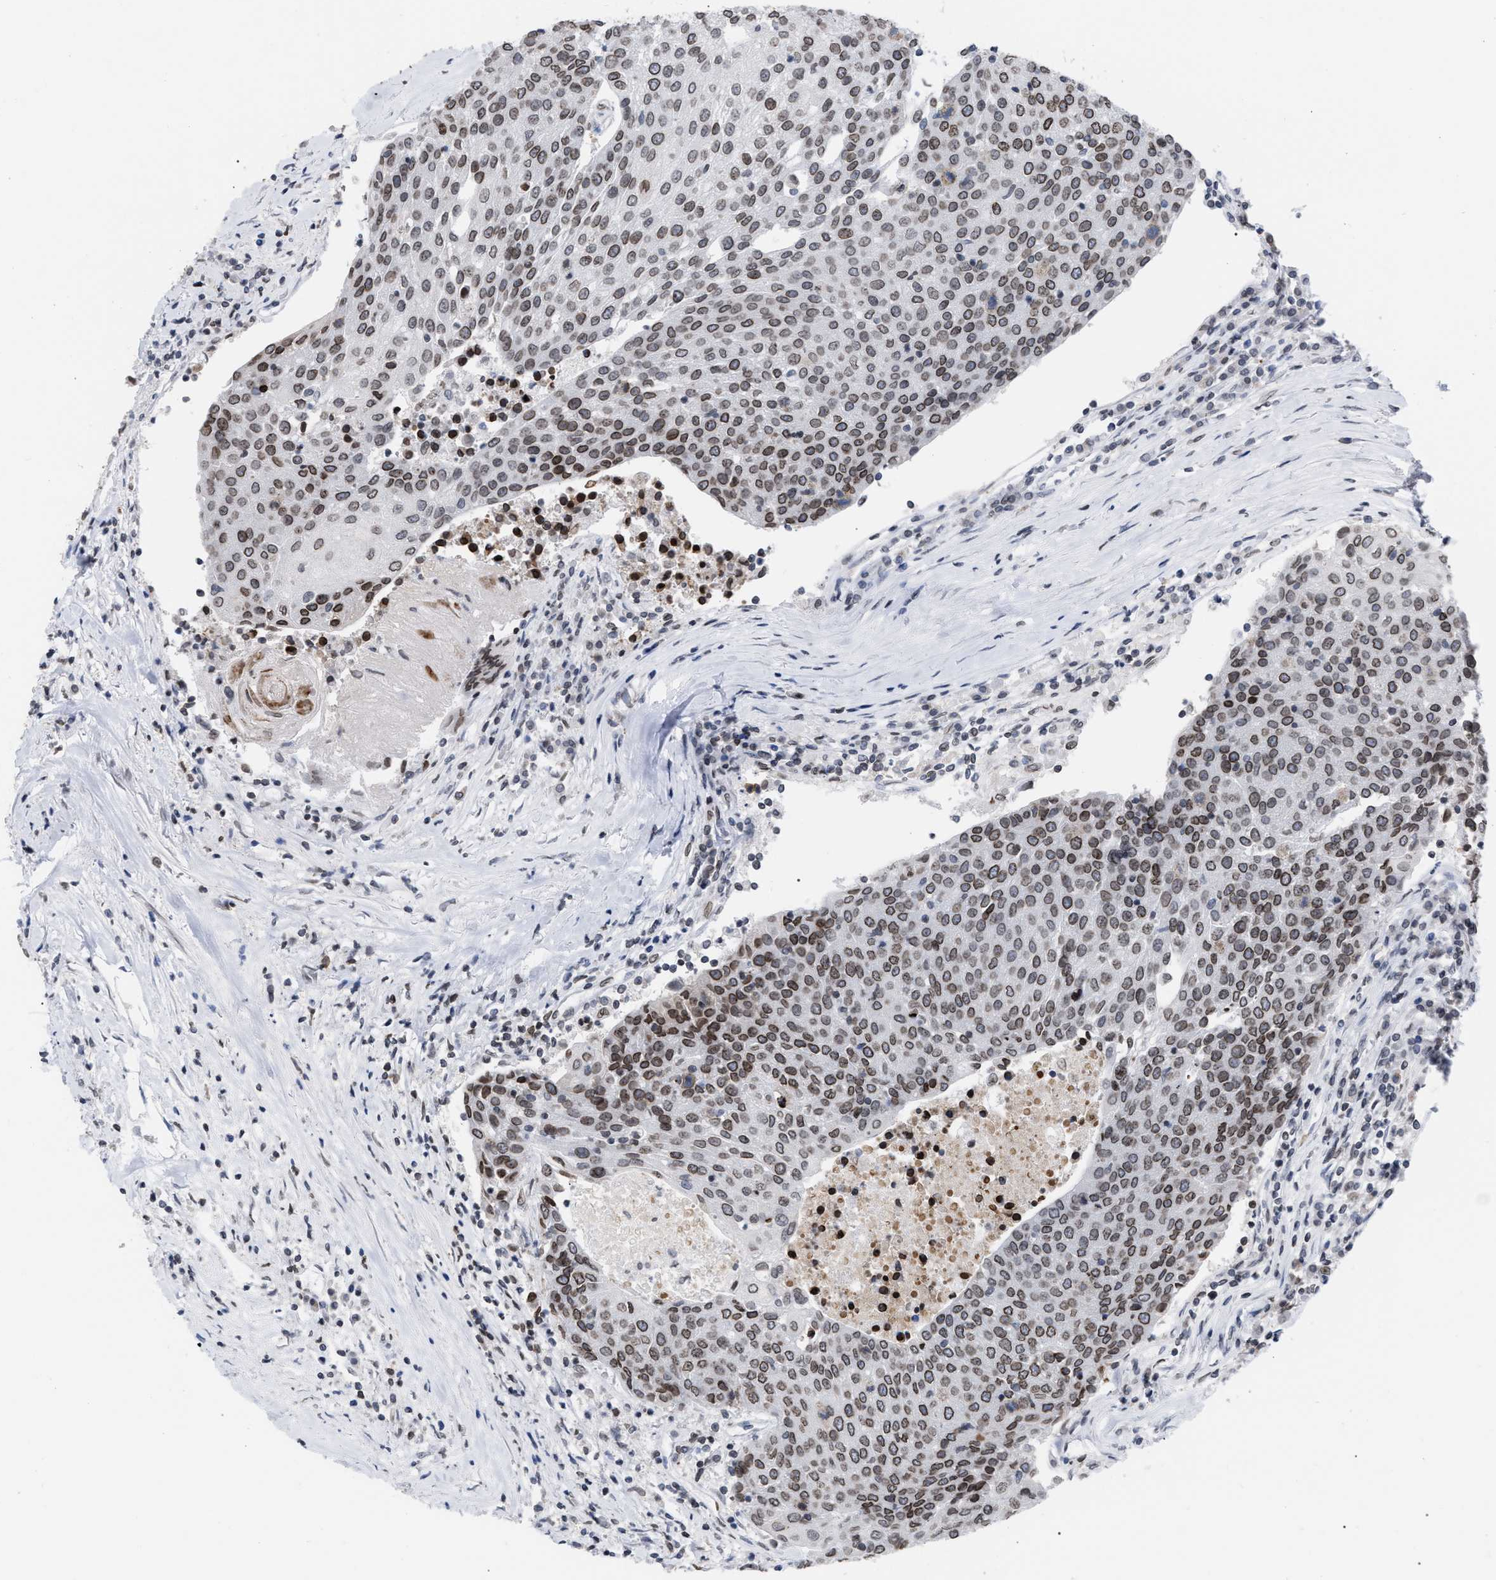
{"staining": {"intensity": "moderate", "quantity": ">75%", "location": "cytoplasmic/membranous,nuclear"}, "tissue": "urothelial cancer", "cell_type": "Tumor cells", "image_type": "cancer", "snomed": [{"axis": "morphology", "description": "Urothelial carcinoma, High grade"}, {"axis": "topography", "description": "Urinary bladder"}], "caption": "A brown stain shows moderate cytoplasmic/membranous and nuclear expression of a protein in urothelial carcinoma (high-grade) tumor cells.", "gene": "TPR", "patient": {"sex": "female", "age": 85}}